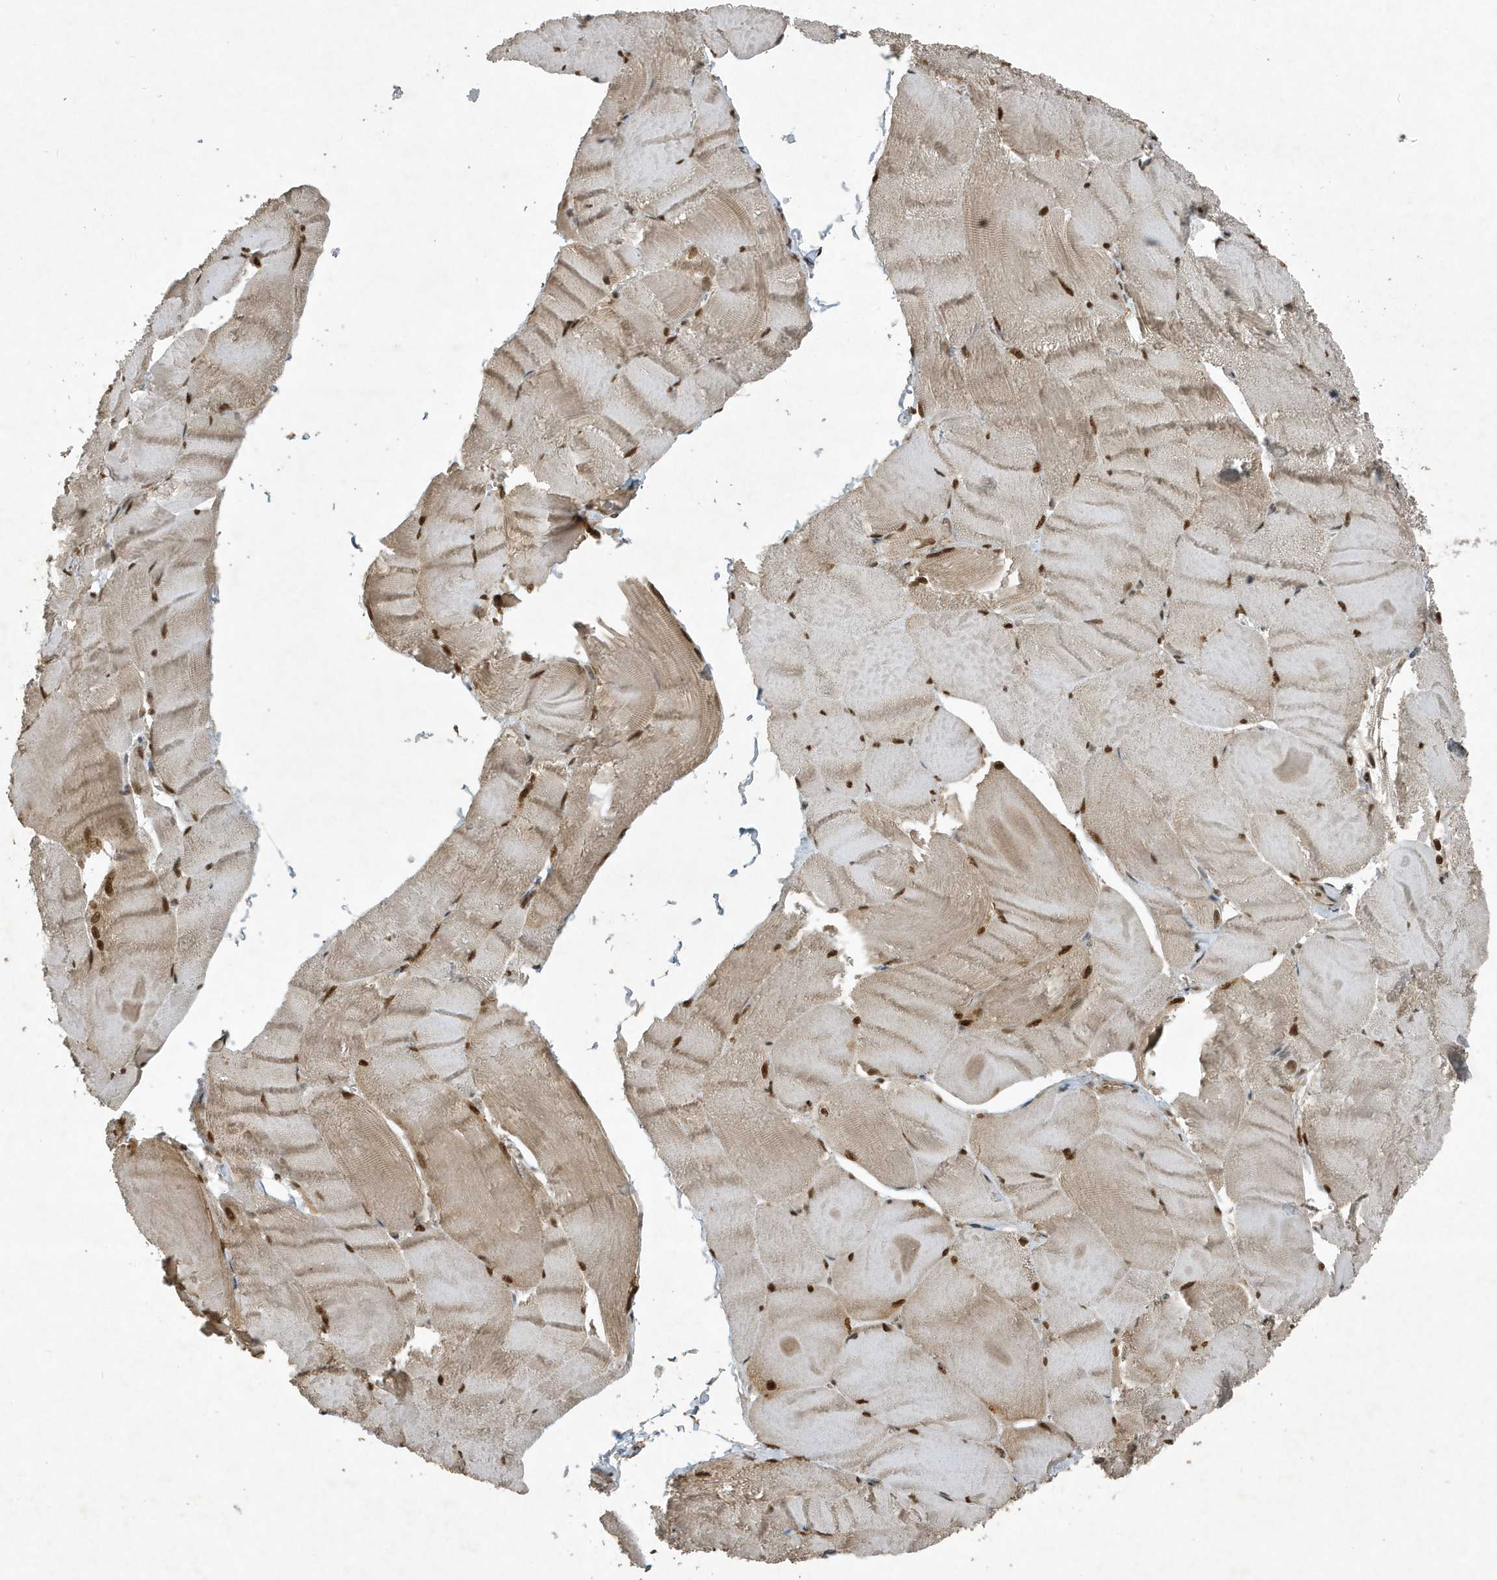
{"staining": {"intensity": "moderate", "quantity": ">75%", "location": "cytoplasmic/membranous,nuclear"}, "tissue": "skeletal muscle", "cell_type": "Myocytes", "image_type": "normal", "snomed": [{"axis": "morphology", "description": "Normal tissue, NOS"}, {"axis": "morphology", "description": "Basal cell carcinoma"}, {"axis": "topography", "description": "Skeletal muscle"}], "caption": "Normal skeletal muscle was stained to show a protein in brown. There is medium levels of moderate cytoplasmic/membranous,nuclear expression in approximately >75% of myocytes.", "gene": "HSPA1A", "patient": {"sex": "female", "age": 64}}